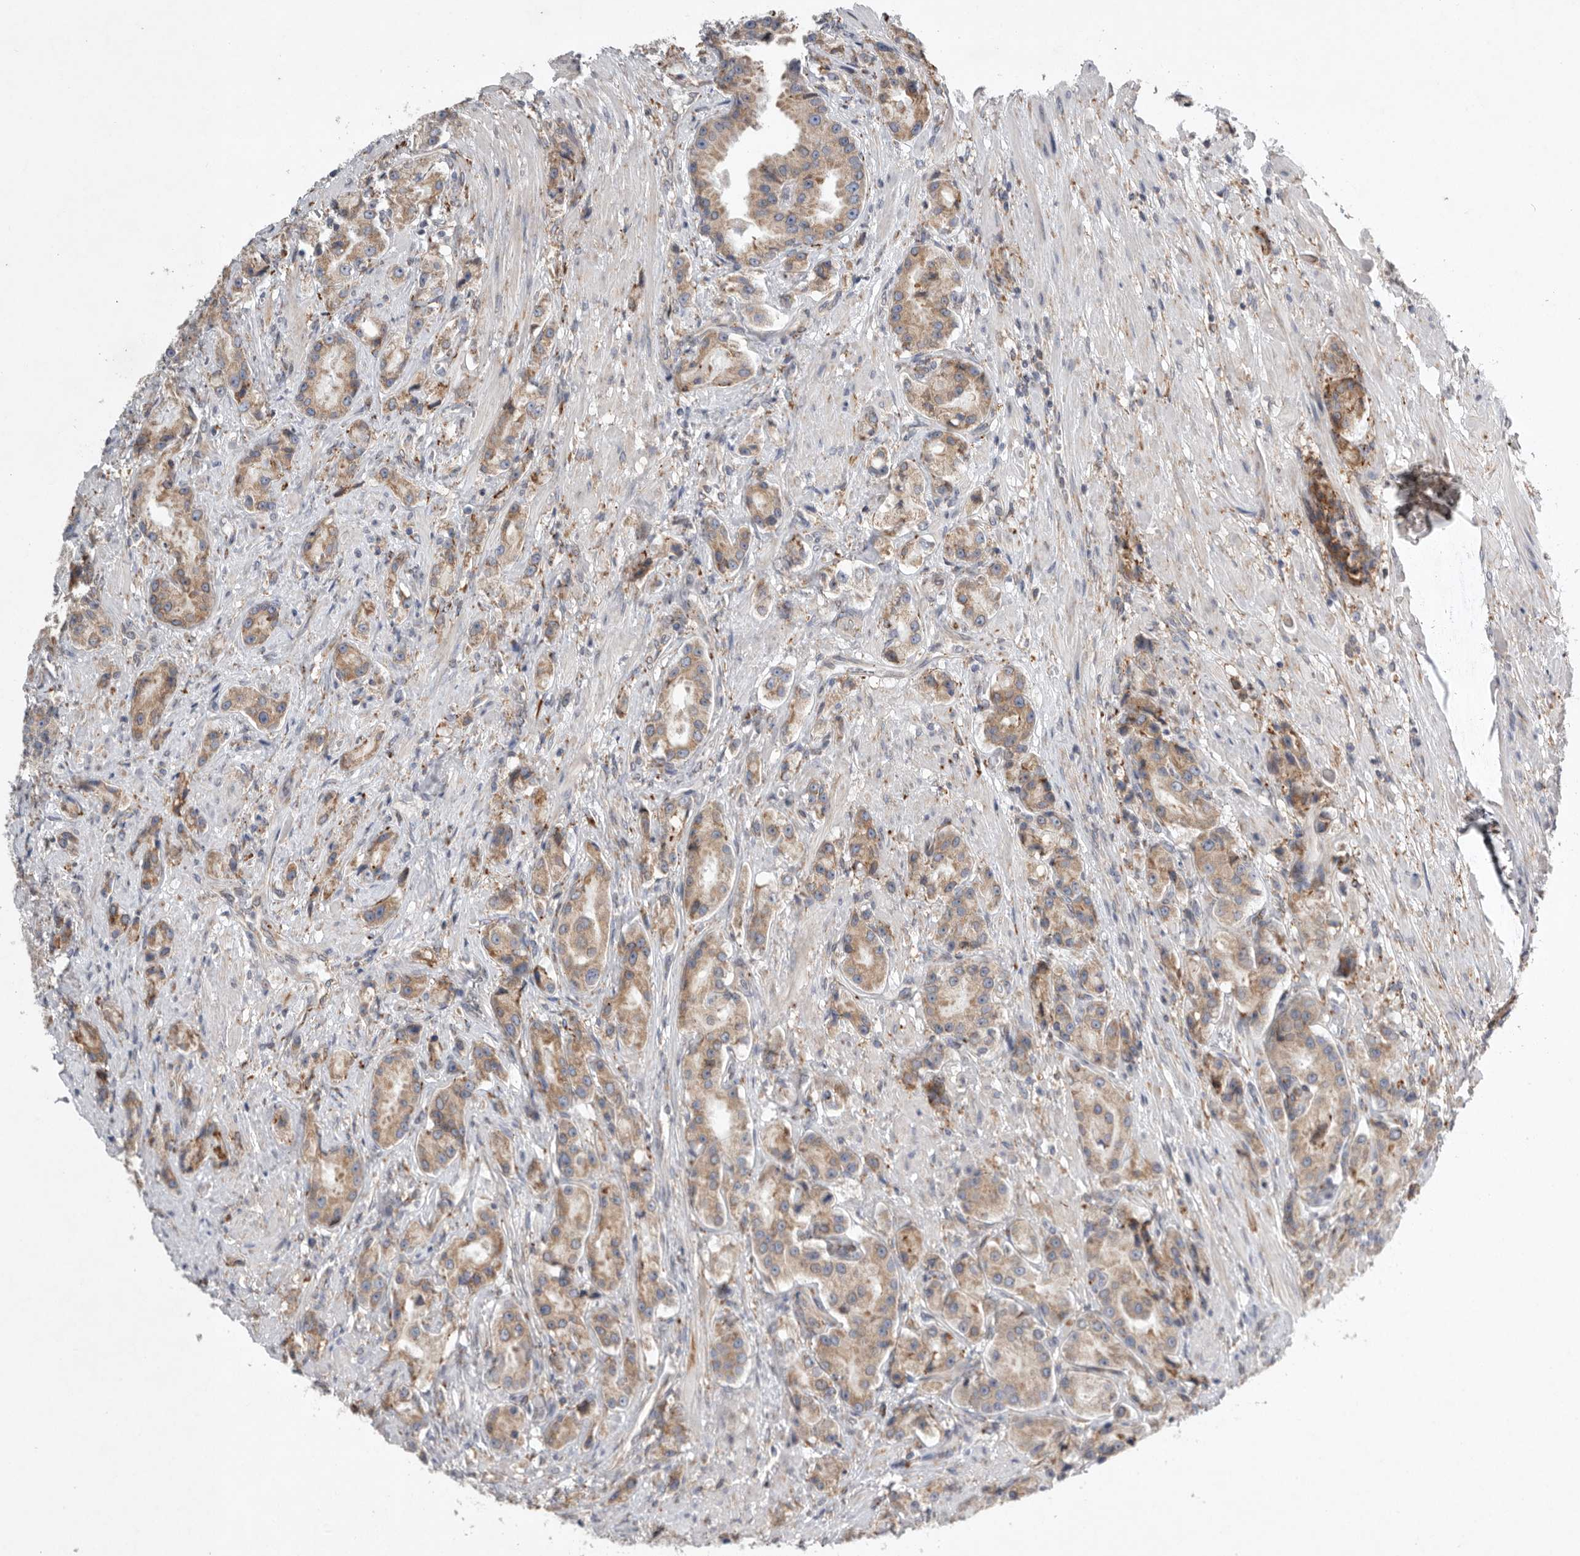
{"staining": {"intensity": "moderate", "quantity": ">75%", "location": "cytoplasmic/membranous"}, "tissue": "prostate cancer", "cell_type": "Tumor cells", "image_type": "cancer", "snomed": [{"axis": "morphology", "description": "Adenocarcinoma, High grade"}, {"axis": "topography", "description": "Prostate"}], "caption": "The micrograph demonstrates immunohistochemical staining of prostate adenocarcinoma (high-grade). There is moderate cytoplasmic/membranous staining is appreciated in about >75% of tumor cells.", "gene": "GANAB", "patient": {"sex": "male", "age": 60}}